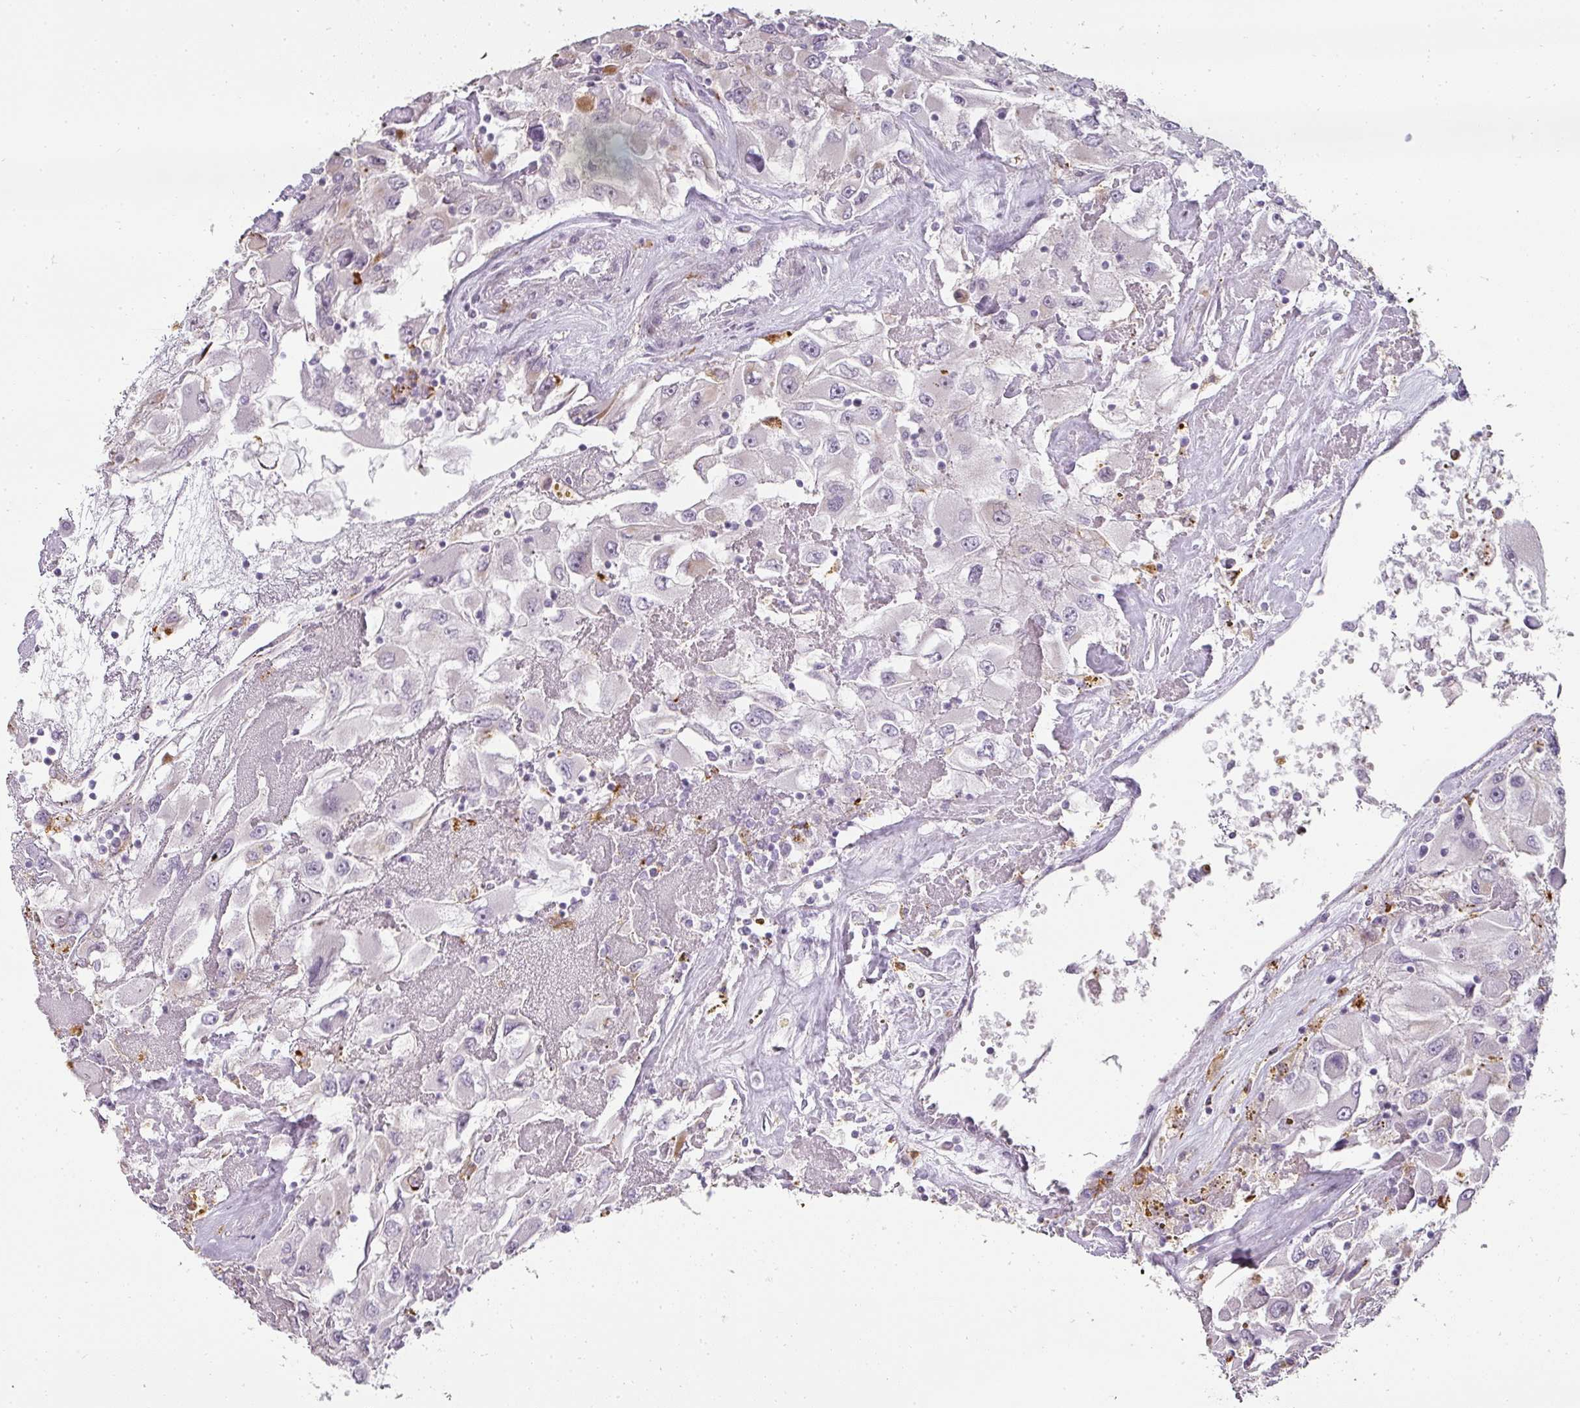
{"staining": {"intensity": "weak", "quantity": "<25%", "location": "cytoplasmic/membranous"}, "tissue": "renal cancer", "cell_type": "Tumor cells", "image_type": "cancer", "snomed": [{"axis": "morphology", "description": "Adenocarcinoma, NOS"}, {"axis": "topography", "description": "Kidney"}], "caption": "Adenocarcinoma (renal) was stained to show a protein in brown. There is no significant expression in tumor cells.", "gene": "BIK", "patient": {"sex": "female", "age": 52}}